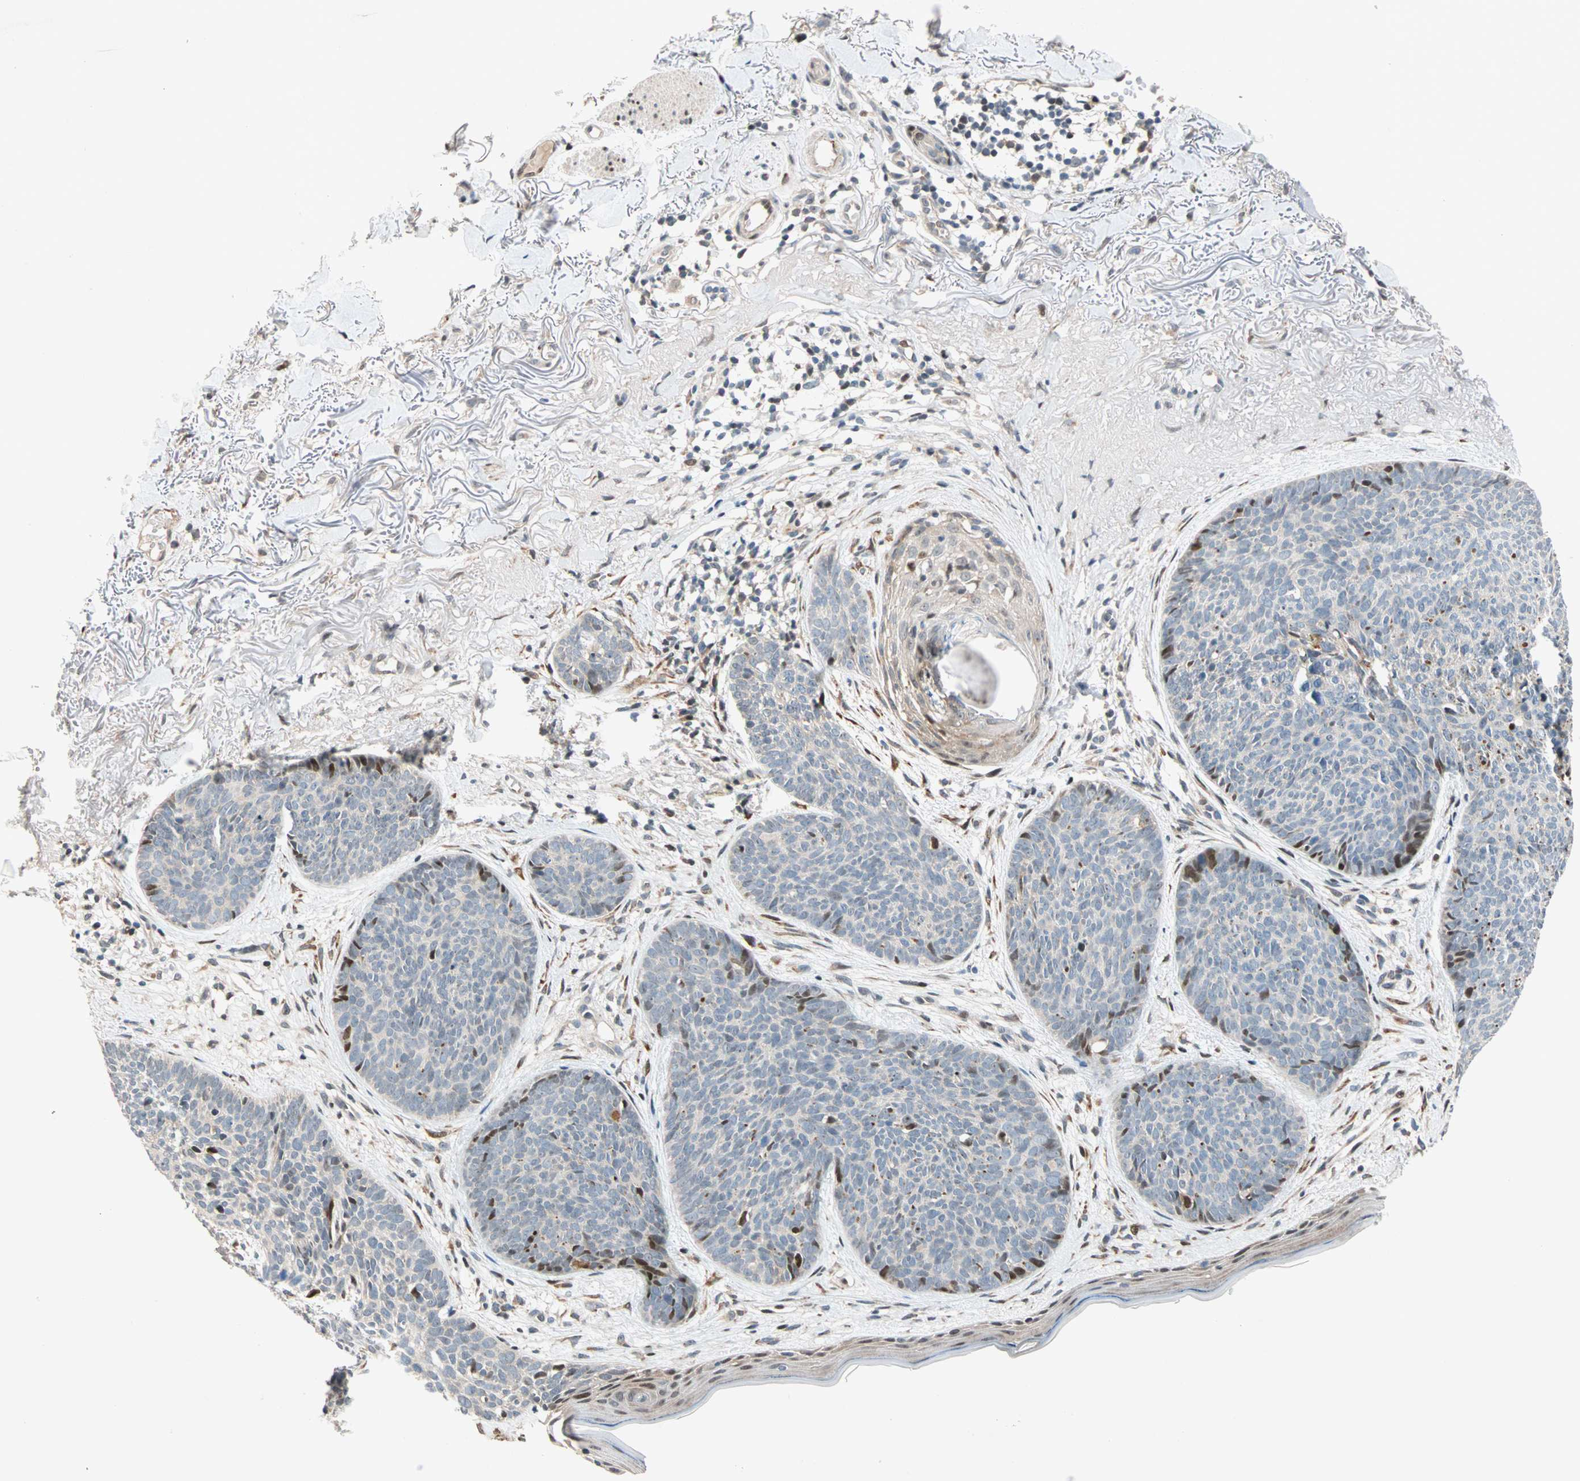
{"staining": {"intensity": "moderate", "quantity": "<25%", "location": "nuclear"}, "tissue": "skin cancer", "cell_type": "Tumor cells", "image_type": "cancer", "snomed": [{"axis": "morphology", "description": "Normal tissue, NOS"}, {"axis": "morphology", "description": "Basal cell carcinoma"}, {"axis": "topography", "description": "Skin"}], "caption": "Skin cancer (basal cell carcinoma) stained with DAB immunohistochemistry demonstrates low levels of moderate nuclear staining in about <25% of tumor cells.", "gene": "HECW1", "patient": {"sex": "female", "age": 70}}